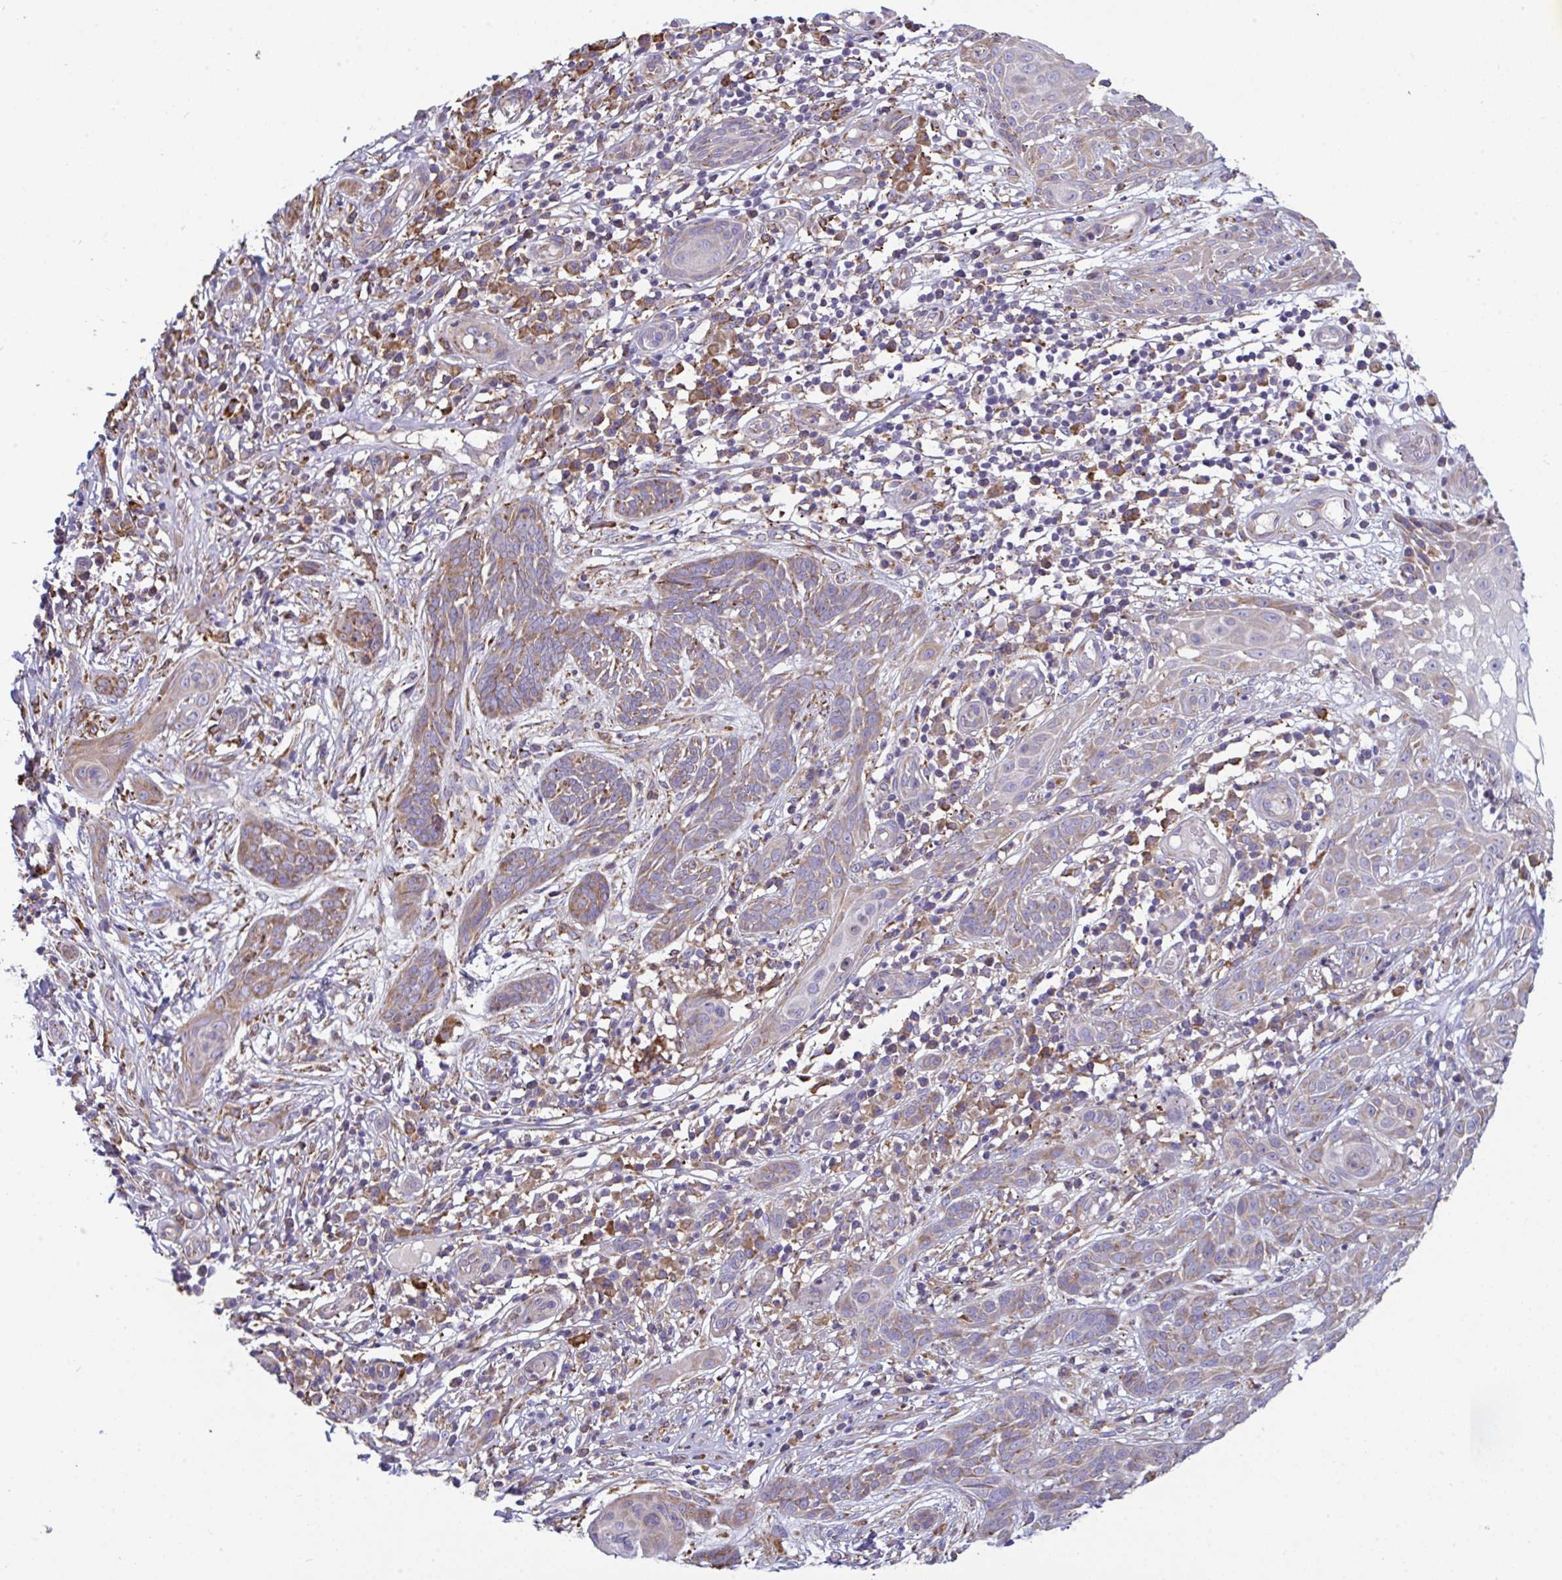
{"staining": {"intensity": "weak", "quantity": "25%-75%", "location": "cytoplasmic/membranous"}, "tissue": "skin cancer", "cell_type": "Tumor cells", "image_type": "cancer", "snomed": [{"axis": "morphology", "description": "Basal cell carcinoma"}, {"axis": "topography", "description": "Skin"}, {"axis": "topography", "description": "Skin, foot"}], "caption": "The micrograph shows a brown stain indicating the presence of a protein in the cytoplasmic/membranous of tumor cells in skin cancer (basal cell carcinoma).", "gene": "MYMK", "patient": {"sex": "female", "age": 86}}